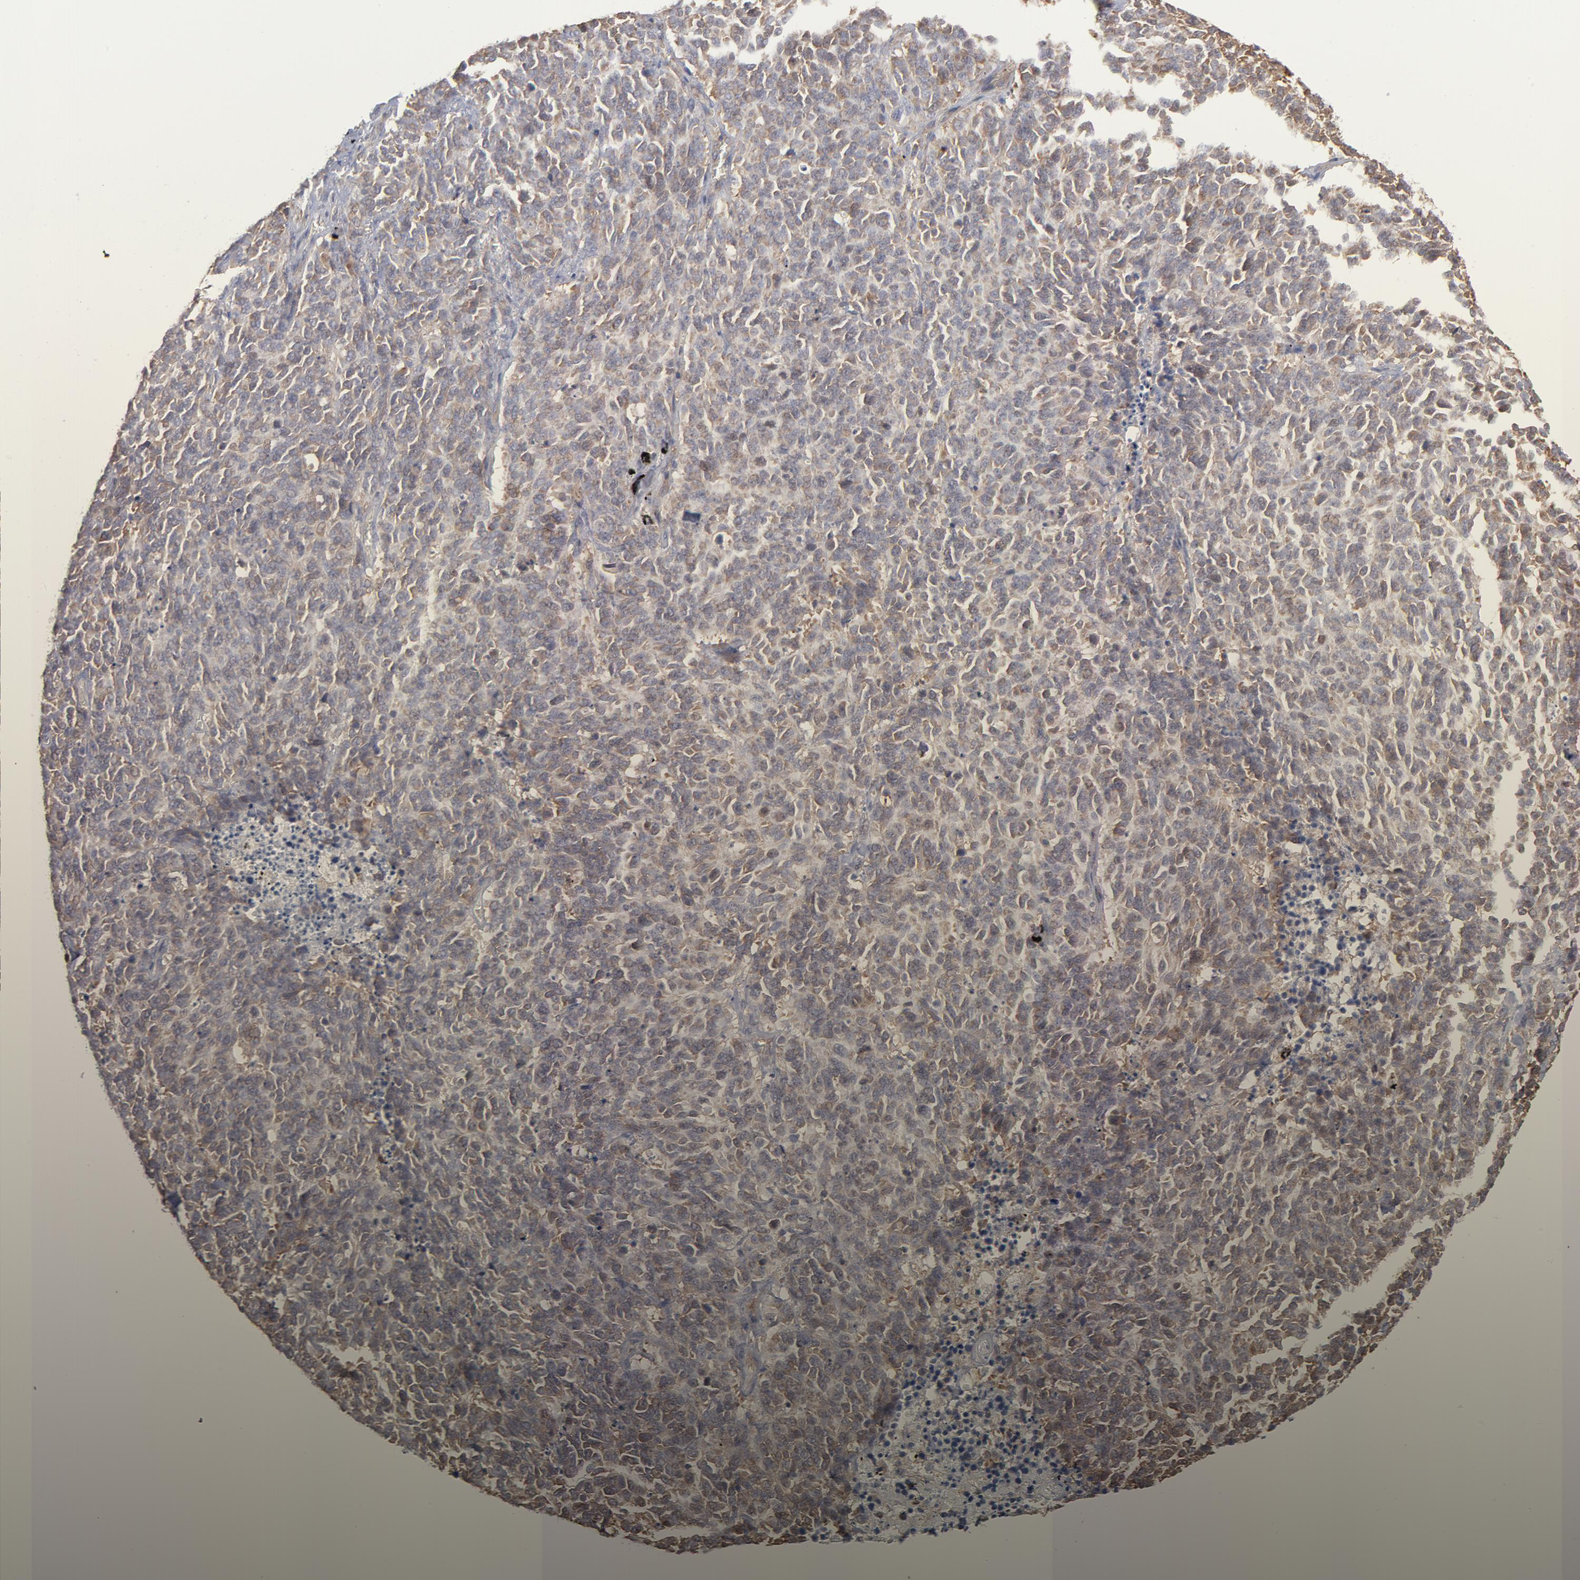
{"staining": {"intensity": "weak", "quantity": "25%-75%", "location": "cytoplasmic/membranous"}, "tissue": "lung cancer", "cell_type": "Tumor cells", "image_type": "cancer", "snomed": [{"axis": "morphology", "description": "Neoplasm, malignant, NOS"}, {"axis": "topography", "description": "Lung"}], "caption": "Immunohistochemistry (IHC) (DAB (3,3'-diaminobenzidine)) staining of human lung malignant neoplasm reveals weak cytoplasmic/membranous protein expression in about 25%-75% of tumor cells.", "gene": "MAPRE1", "patient": {"sex": "female", "age": 58}}